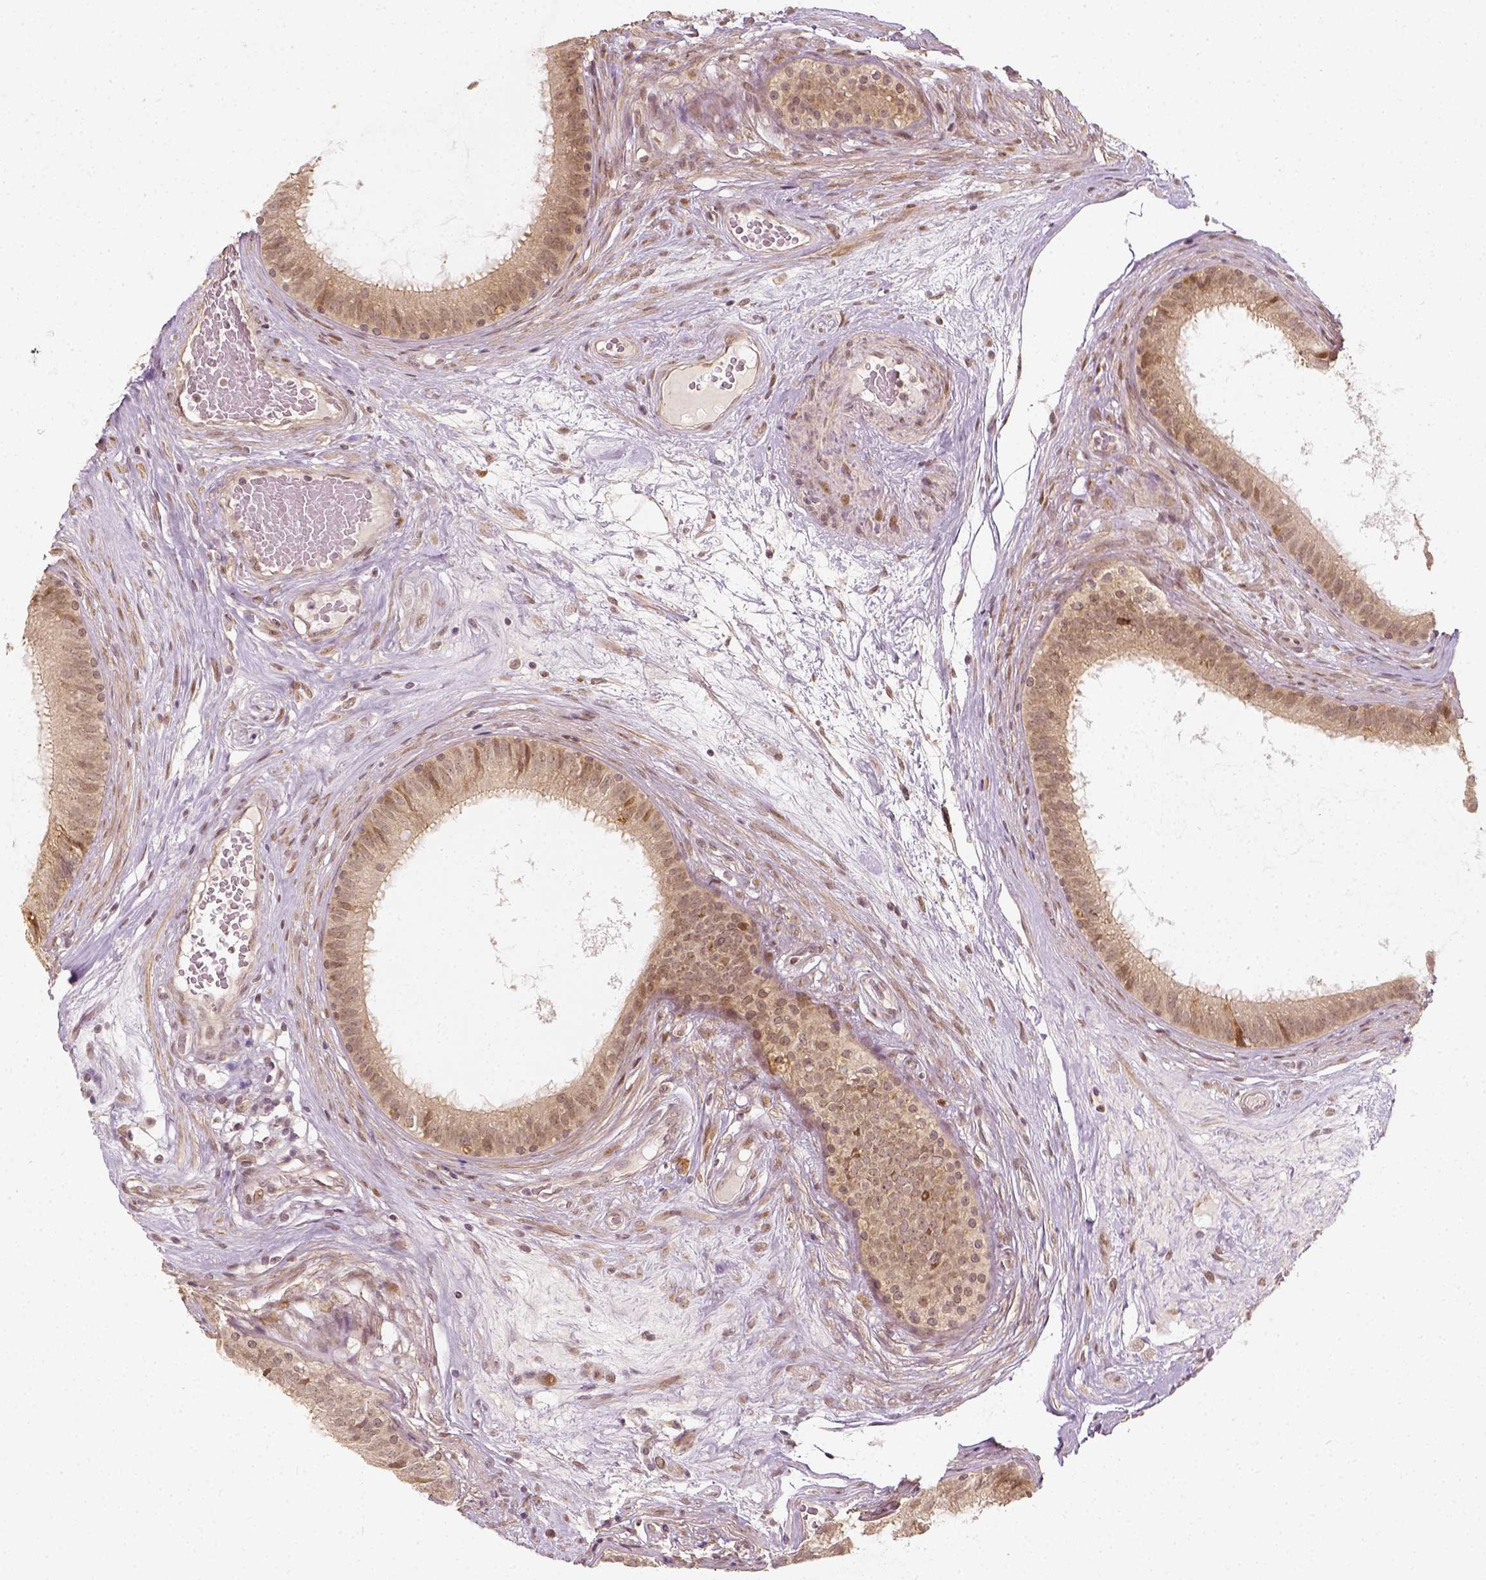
{"staining": {"intensity": "moderate", "quantity": "<25%", "location": "nuclear"}, "tissue": "epididymis", "cell_type": "Glandular cells", "image_type": "normal", "snomed": [{"axis": "morphology", "description": "Normal tissue, NOS"}, {"axis": "topography", "description": "Epididymis"}], "caption": "Protein analysis of benign epididymis demonstrates moderate nuclear expression in approximately <25% of glandular cells. The staining was performed using DAB, with brown indicating positive protein expression. Nuclei are stained blue with hematoxylin.", "gene": "ZMAT3", "patient": {"sex": "male", "age": 59}}